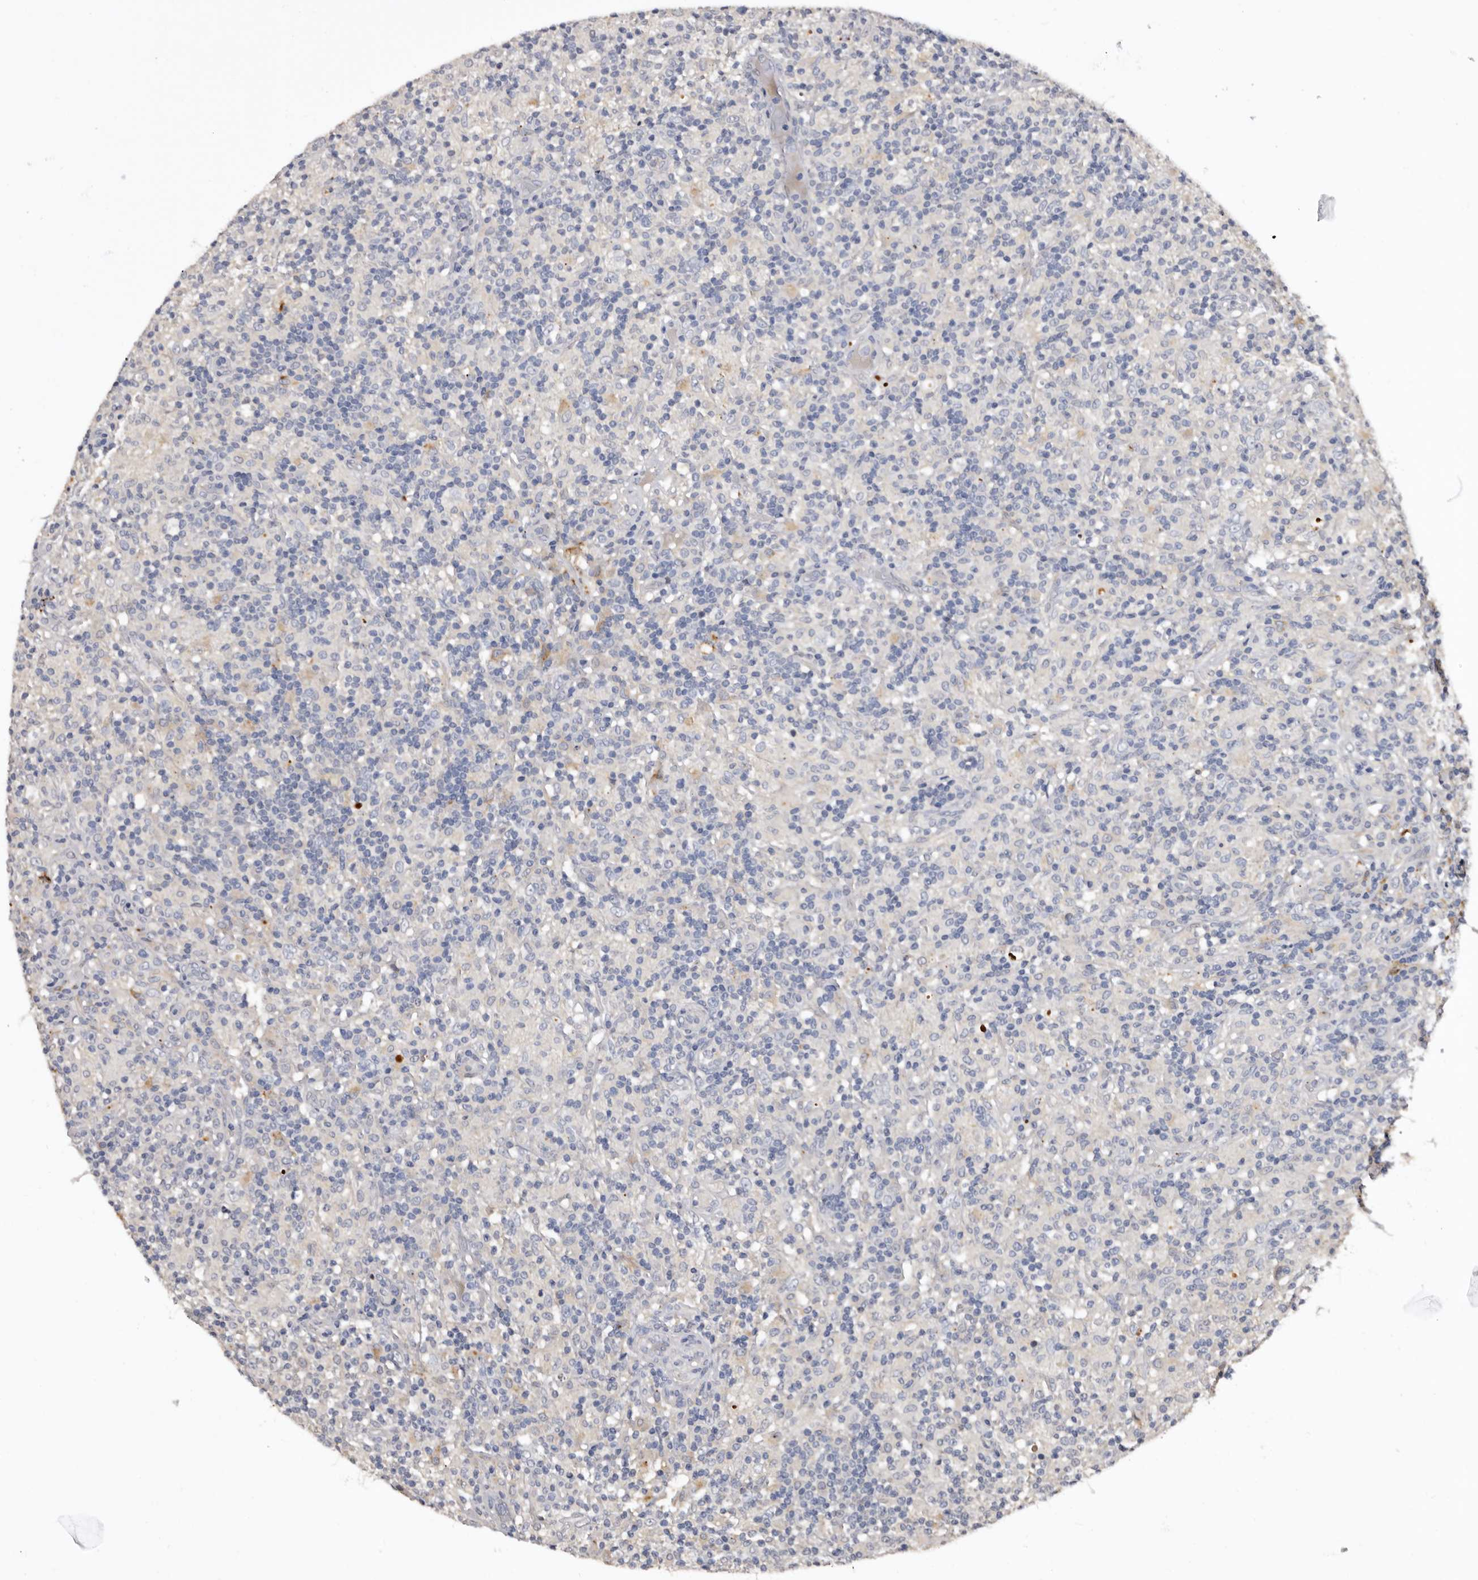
{"staining": {"intensity": "negative", "quantity": "none", "location": "none"}, "tissue": "lymphoma", "cell_type": "Tumor cells", "image_type": "cancer", "snomed": [{"axis": "morphology", "description": "Hodgkin's disease, NOS"}, {"axis": "topography", "description": "Lymph node"}], "caption": "Immunohistochemistry (IHC) of human lymphoma demonstrates no positivity in tumor cells.", "gene": "SLC10A4", "patient": {"sex": "male", "age": 70}}